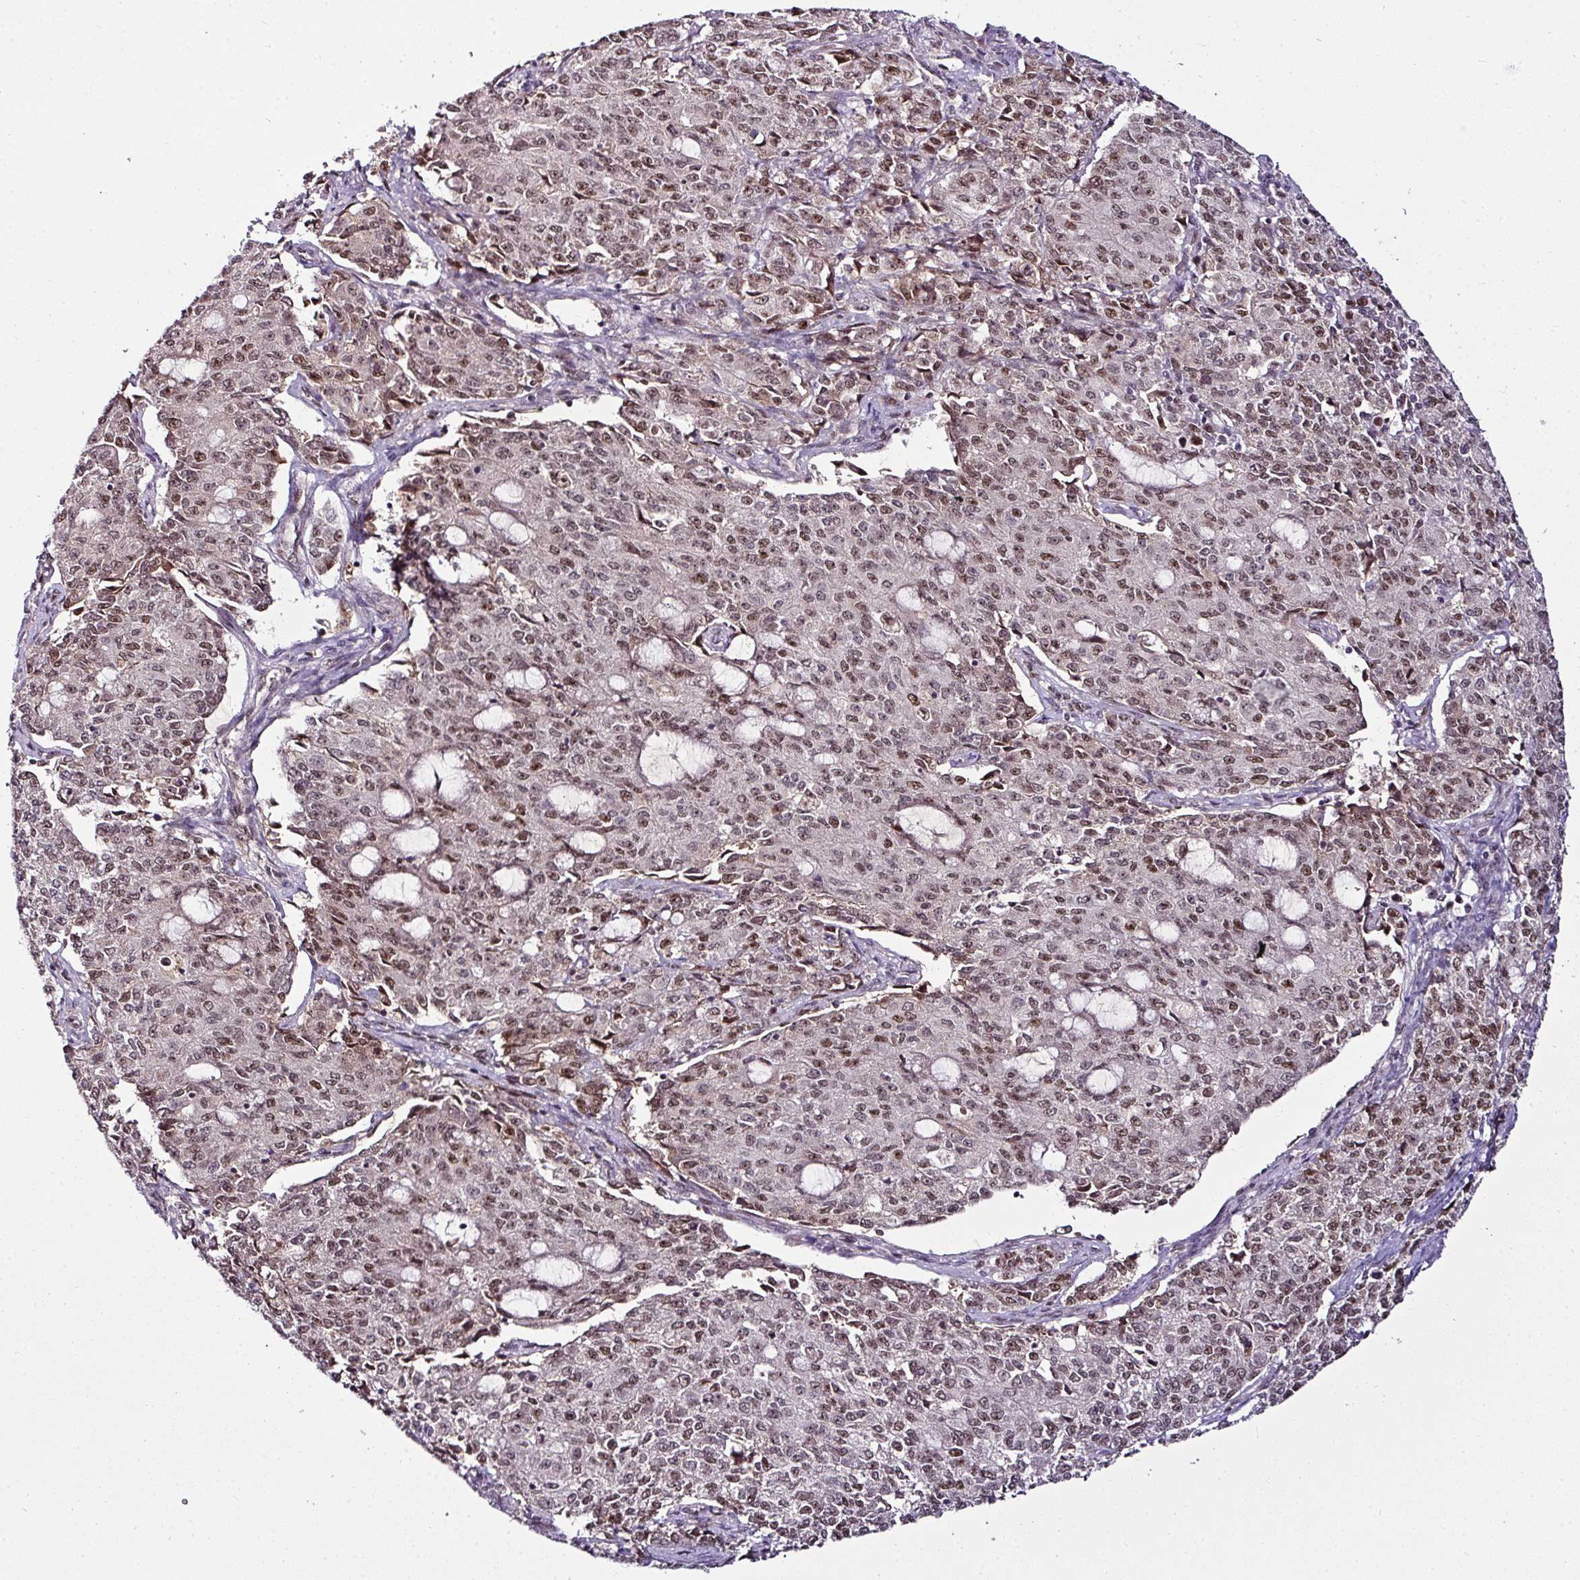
{"staining": {"intensity": "moderate", "quantity": "25%-75%", "location": "cytoplasmic/membranous,nuclear"}, "tissue": "endometrial cancer", "cell_type": "Tumor cells", "image_type": "cancer", "snomed": [{"axis": "morphology", "description": "Adenocarcinoma, NOS"}, {"axis": "topography", "description": "Endometrium"}], "caption": "This is an image of immunohistochemistry (IHC) staining of adenocarcinoma (endometrial), which shows moderate positivity in the cytoplasmic/membranous and nuclear of tumor cells.", "gene": "KLF16", "patient": {"sex": "female", "age": 50}}